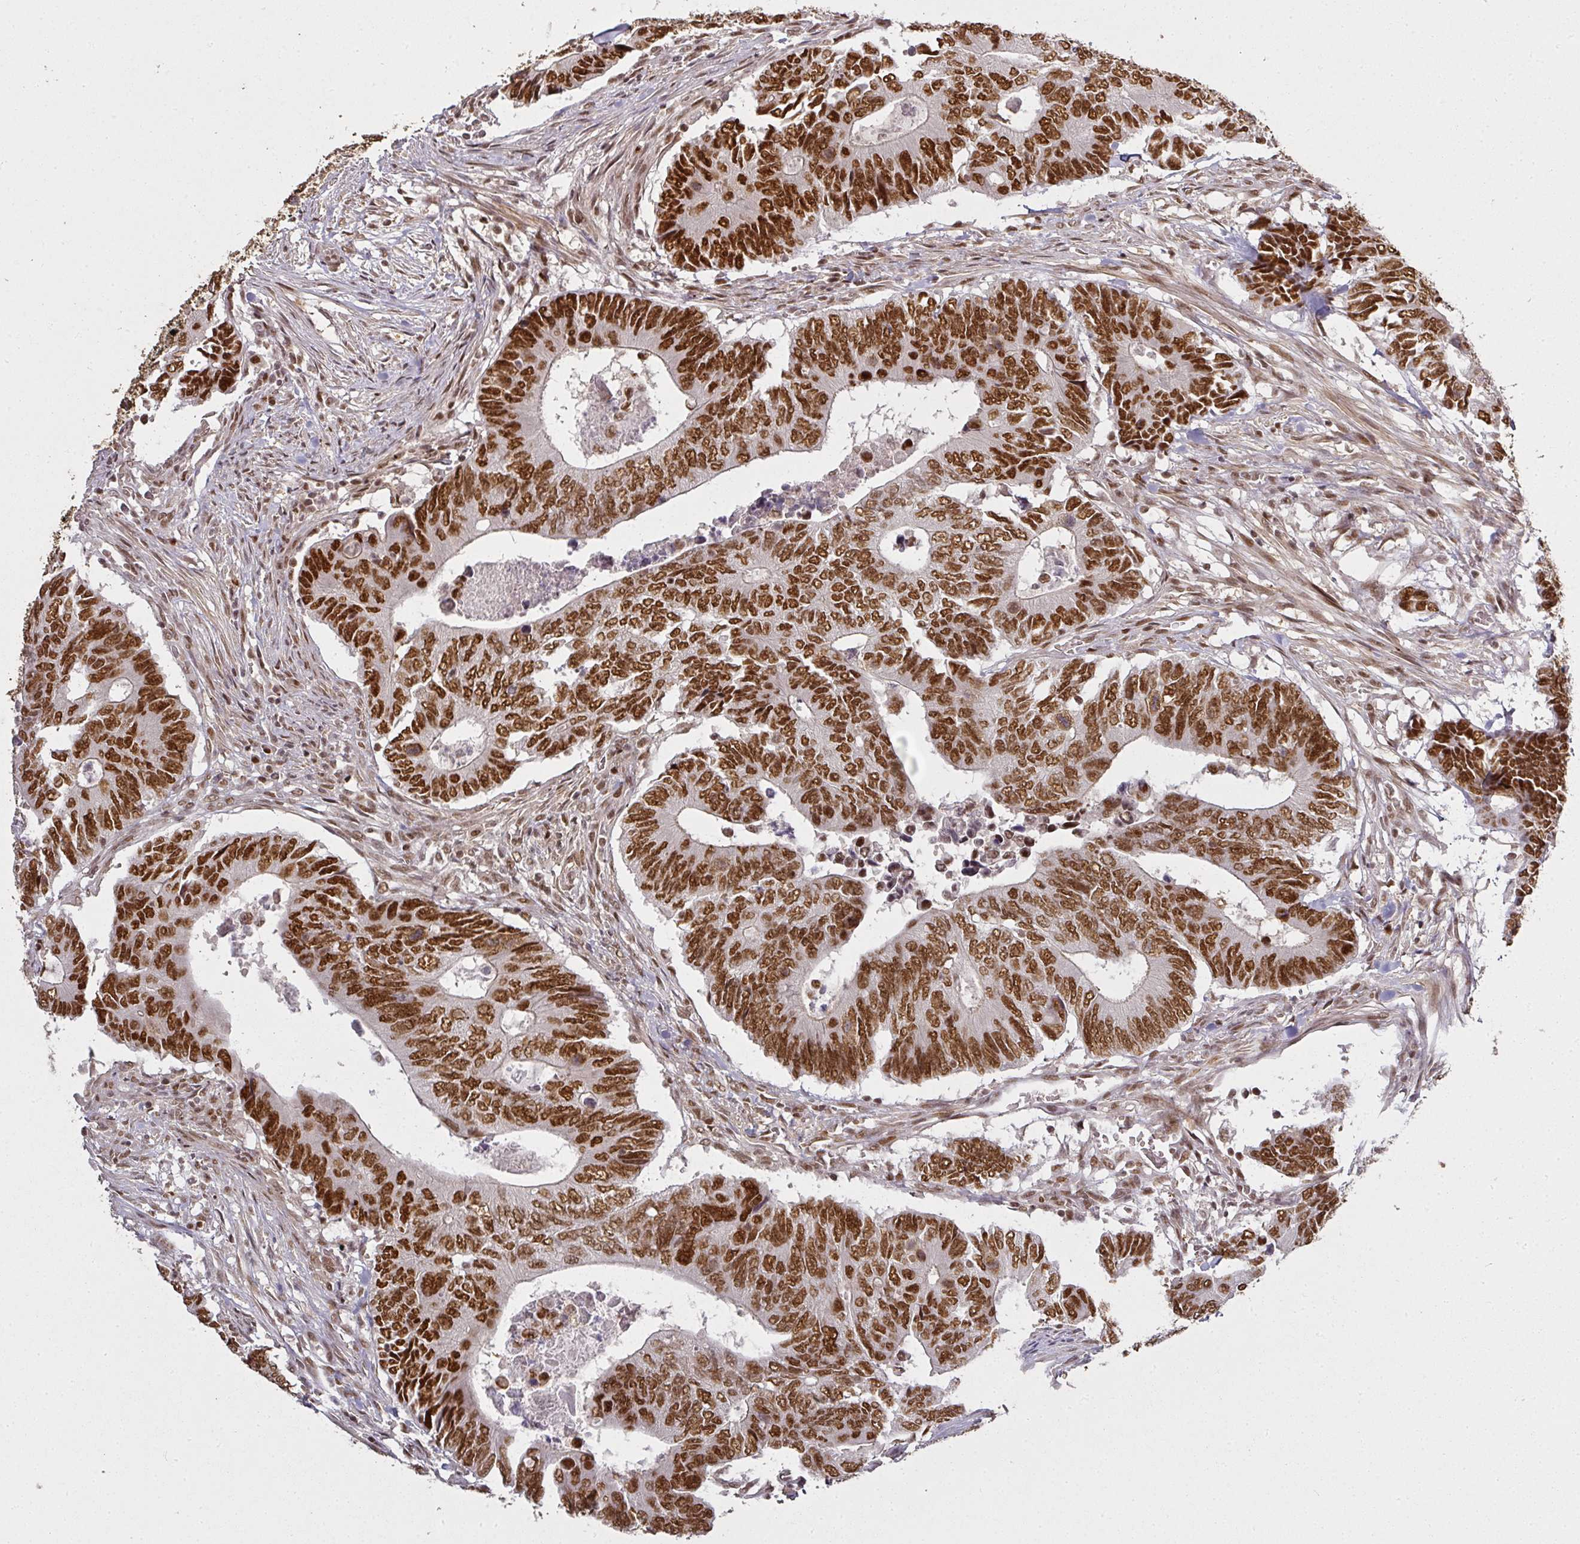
{"staining": {"intensity": "strong", "quantity": ">75%", "location": "nuclear"}, "tissue": "colorectal cancer", "cell_type": "Tumor cells", "image_type": "cancer", "snomed": [{"axis": "morphology", "description": "Adenocarcinoma, NOS"}, {"axis": "topography", "description": "Colon"}], "caption": "This is a photomicrograph of immunohistochemistry (IHC) staining of colorectal cancer, which shows strong expression in the nuclear of tumor cells.", "gene": "GPRIN2", "patient": {"sex": "male", "age": 87}}